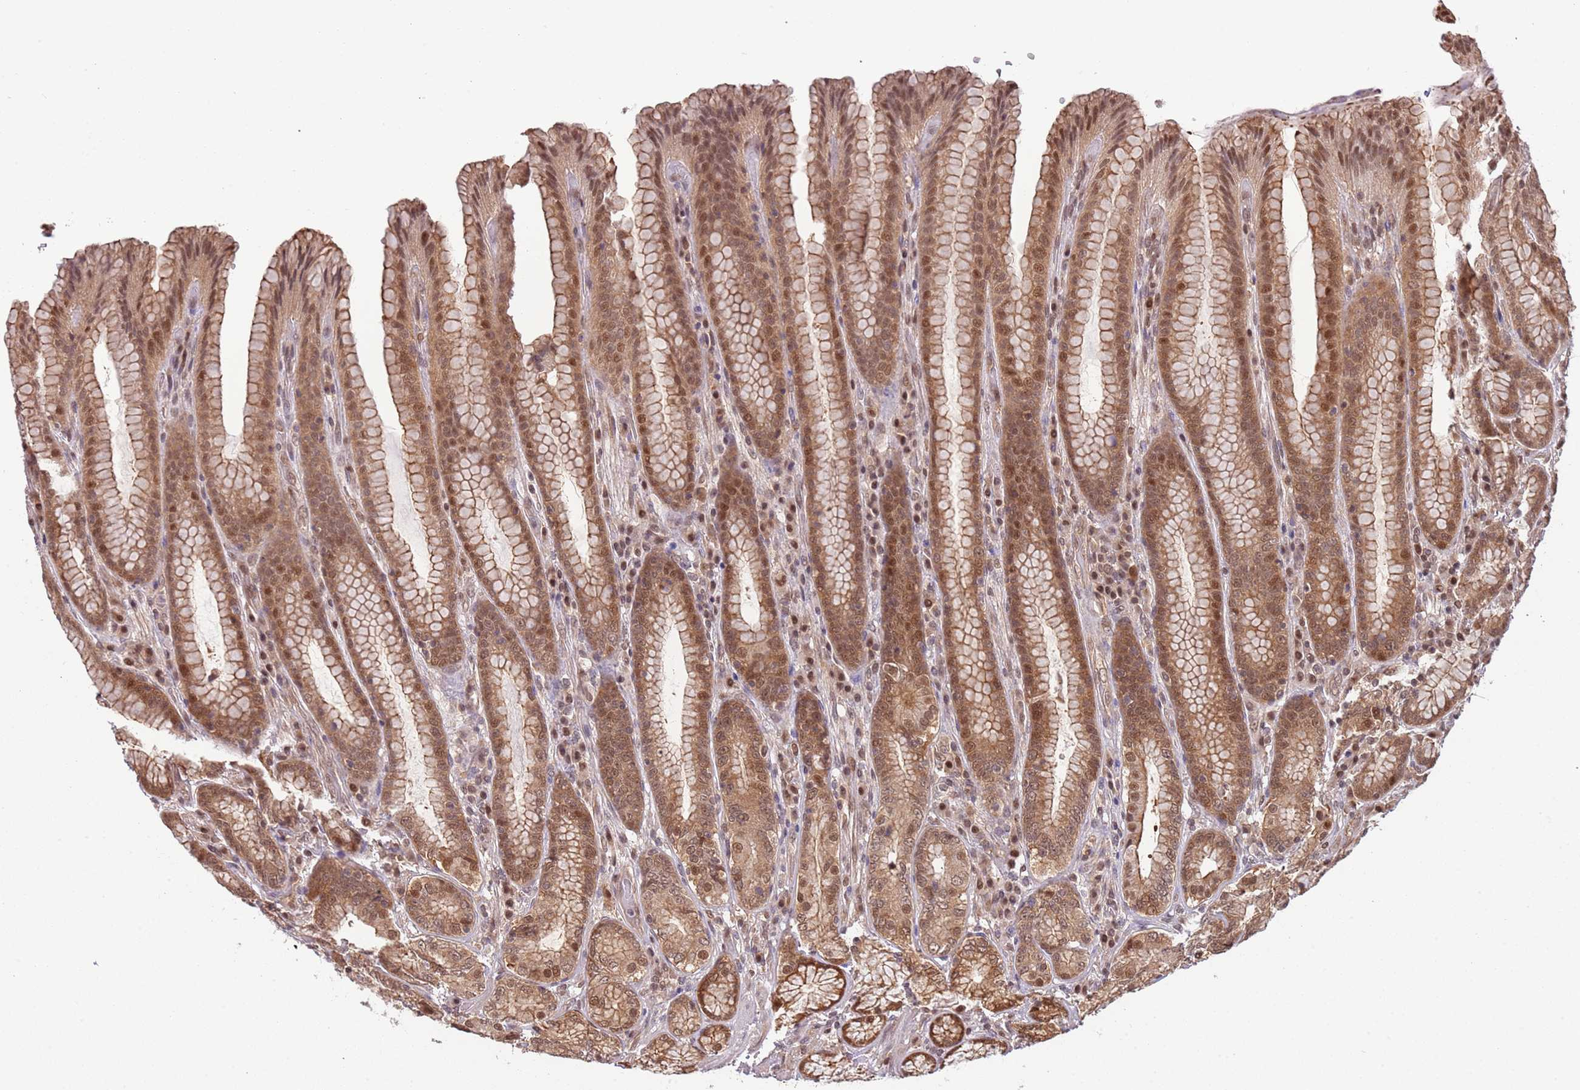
{"staining": {"intensity": "moderate", "quantity": ">75%", "location": "cytoplasmic/membranous,nuclear"}, "tissue": "stomach", "cell_type": "Glandular cells", "image_type": "normal", "snomed": [{"axis": "morphology", "description": "Normal tissue, NOS"}, {"axis": "topography", "description": "Stomach, upper"}, {"axis": "topography", "description": "Stomach, lower"}], "caption": "Immunohistochemical staining of normal human stomach exhibits moderate cytoplasmic/membranous,nuclear protein positivity in approximately >75% of glandular cells. The staining was performed using DAB to visualize the protein expression in brown, while the nuclei were stained in blue with hematoxylin (Magnification: 20x).", "gene": "PLSCR5", "patient": {"sex": "female", "age": 76}}